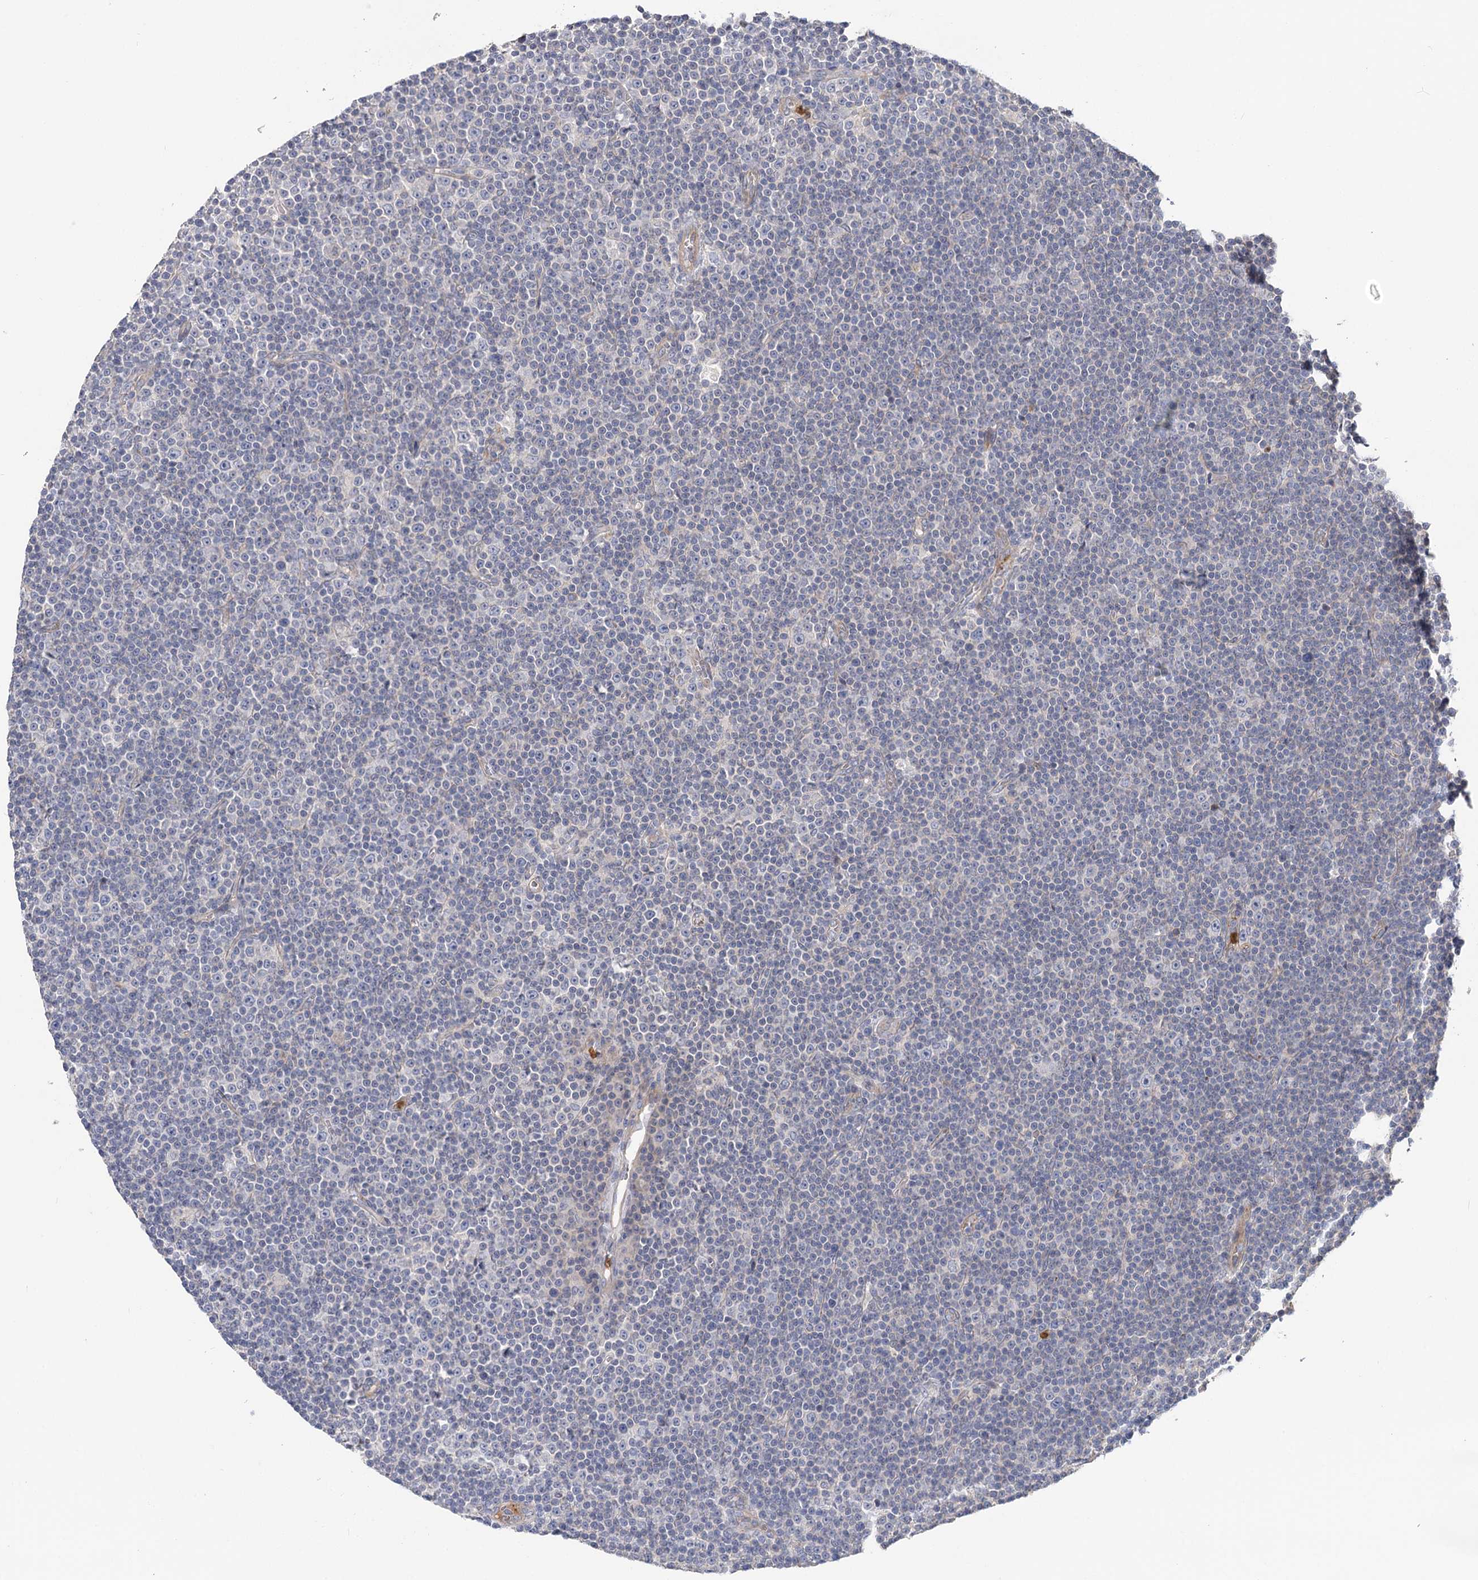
{"staining": {"intensity": "negative", "quantity": "none", "location": "none"}, "tissue": "lymphoma", "cell_type": "Tumor cells", "image_type": "cancer", "snomed": [{"axis": "morphology", "description": "Malignant lymphoma, non-Hodgkin's type, Low grade"}, {"axis": "topography", "description": "Lymph node"}], "caption": "An immunohistochemistry image of low-grade malignant lymphoma, non-Hodgkin's type is shown. There is no staining in tumor cells of low-grade malignant lymphoma, non-Hodgkin's type. Brightfield microscopy of immunohistochemistry stained with DAB (3,3'-diaminobenzidine) (brown) and hematoxylin (blue), captured at high magnification.", "gene": "EPB41L5", "patient": {"sex": "female", "age": 67}}